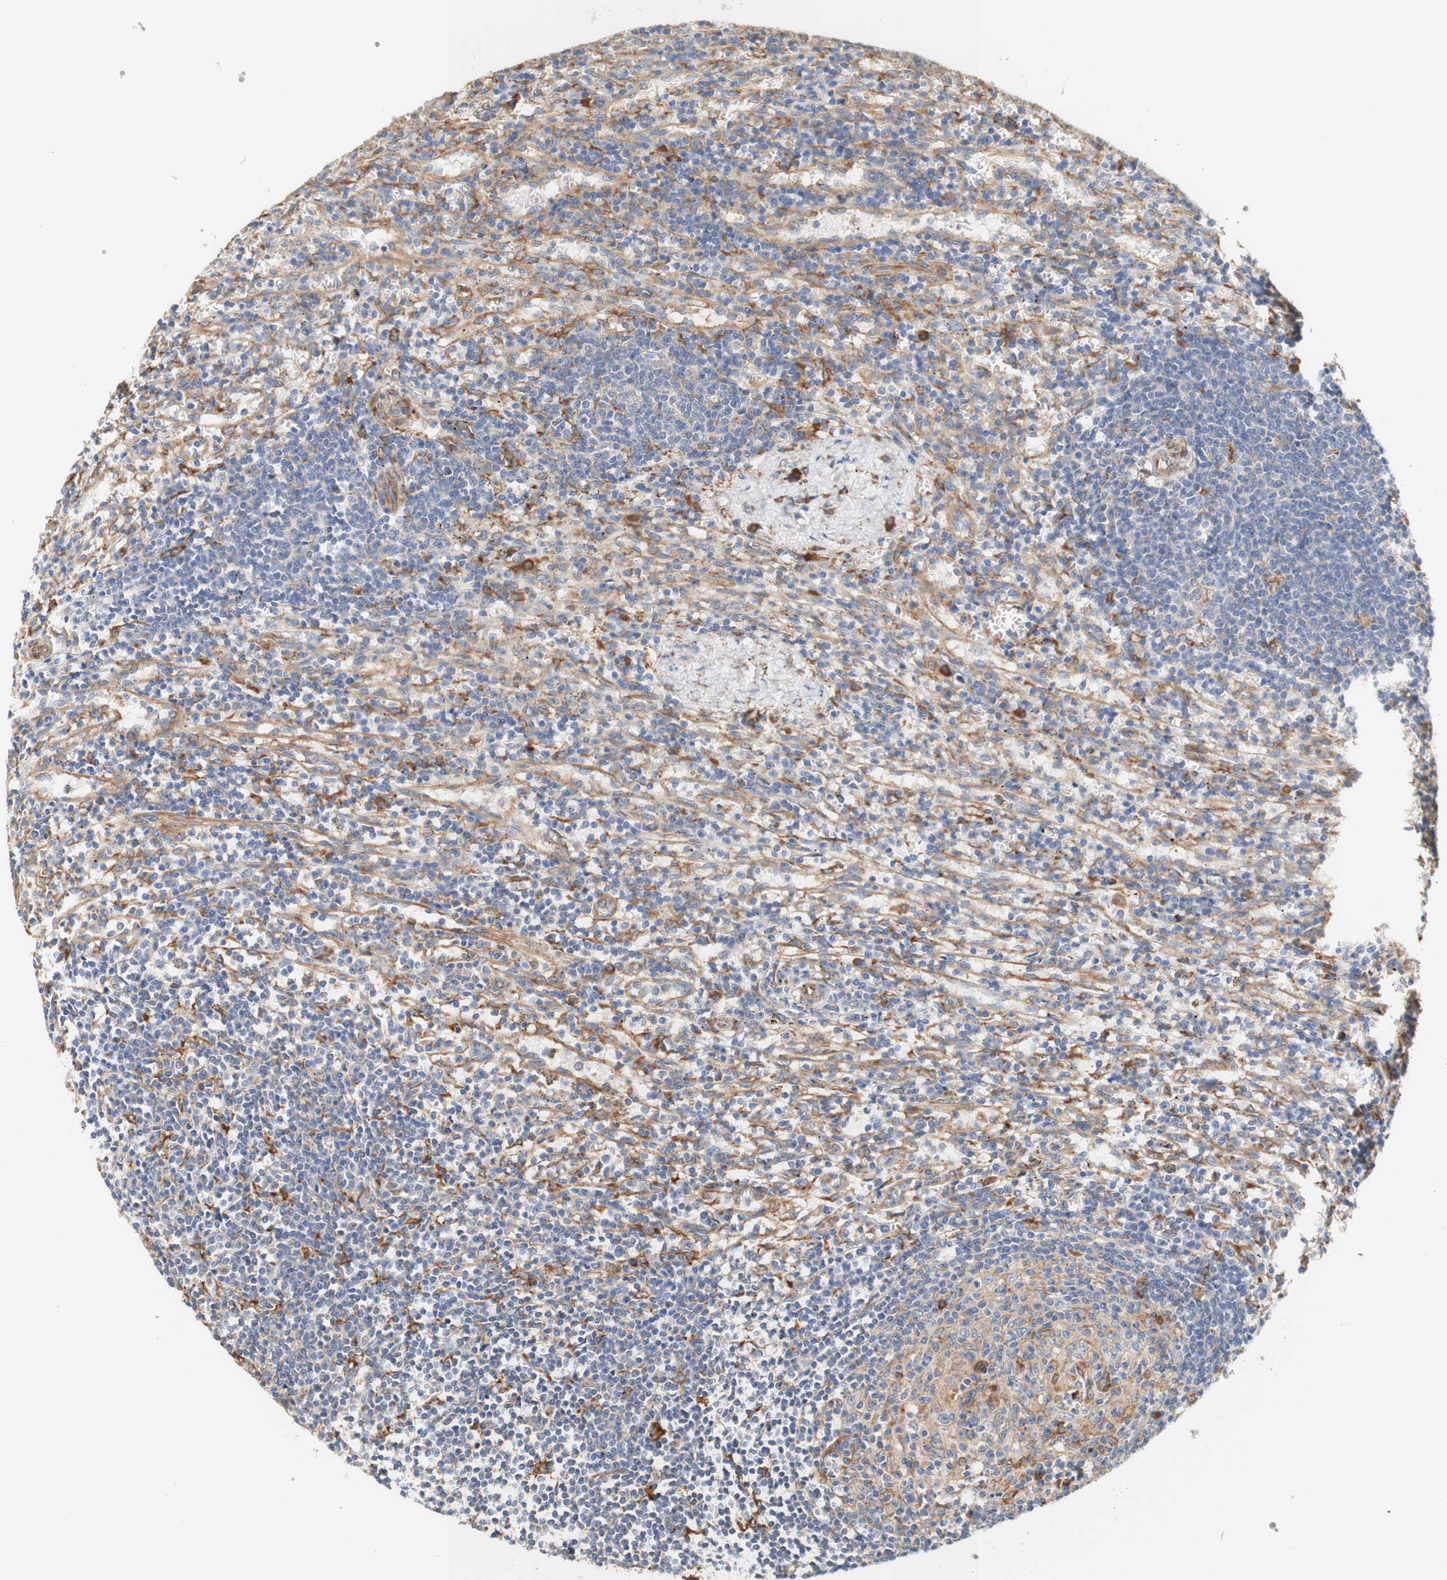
{"staining": {"intensity": "moderate", "quantity": "25%-75%", "location": "cytoplasmic/membranous"}, "tissue": "lymphoma", "cell_type": "Tumor cells", "image_type": "cancer", "snomed": [{"axis": "morphology", "description": "Malignant lymphoma, non-Hodgkin's type, Low grade"}, {"axis": "topography", "description": "Spleen"}], "caption": "The histopathology image reveals staining of lymphoma, revealing moderate cytoplasmic/membranous protein staining (brown color) within tumor cells. (DAB IHC with brightfield microscopy, high magnification).", "gene": "EIF2AK4", "patient": {"sex": "male", "age": 76}}